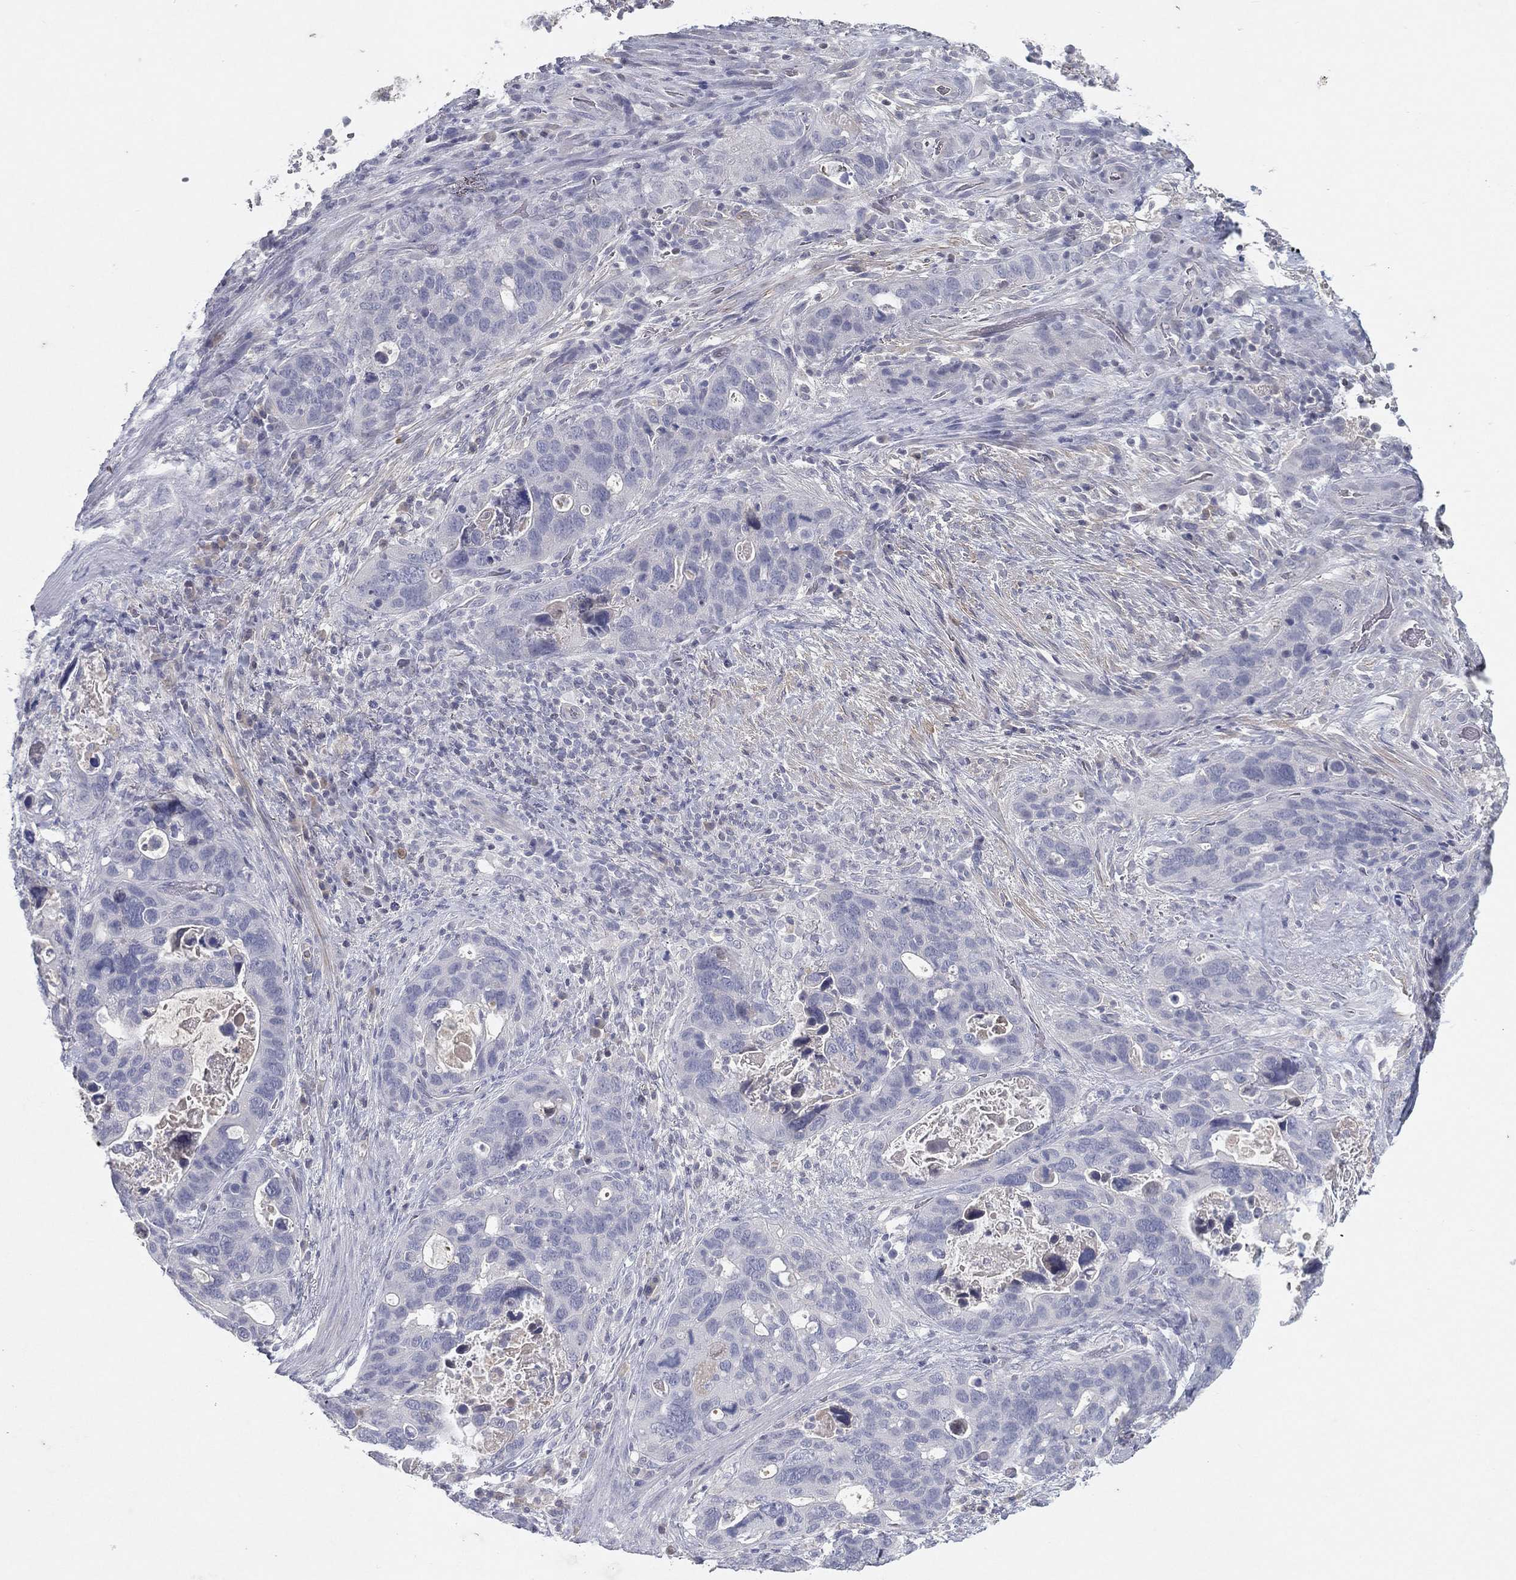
{"staining": {"intensity": "negative", "quantity": "none", "location": "none"}, "tissue": "stomach cancer", "cell_type": "Tumor cells", "image_type": "cancer", "snomed": [{"axis": "morphology", "description": "Adenocarcinoma, NOS"}, {"axis": "topography", "description": "Stomach"}], "caption": "This is a histopathology image of immunohistochemistry staining of stomach adenocarcinoma, which shows no staining in tumor cells. The staining was performed using DAB (3,3'-diaminobenzidine) to visualize the protein expression in brown, while the nuclei were stained in blue with hematoxylin (Magnification: 20x).", "gene": "CPT1B", "patient": {"sex": "male", "age": 54}}